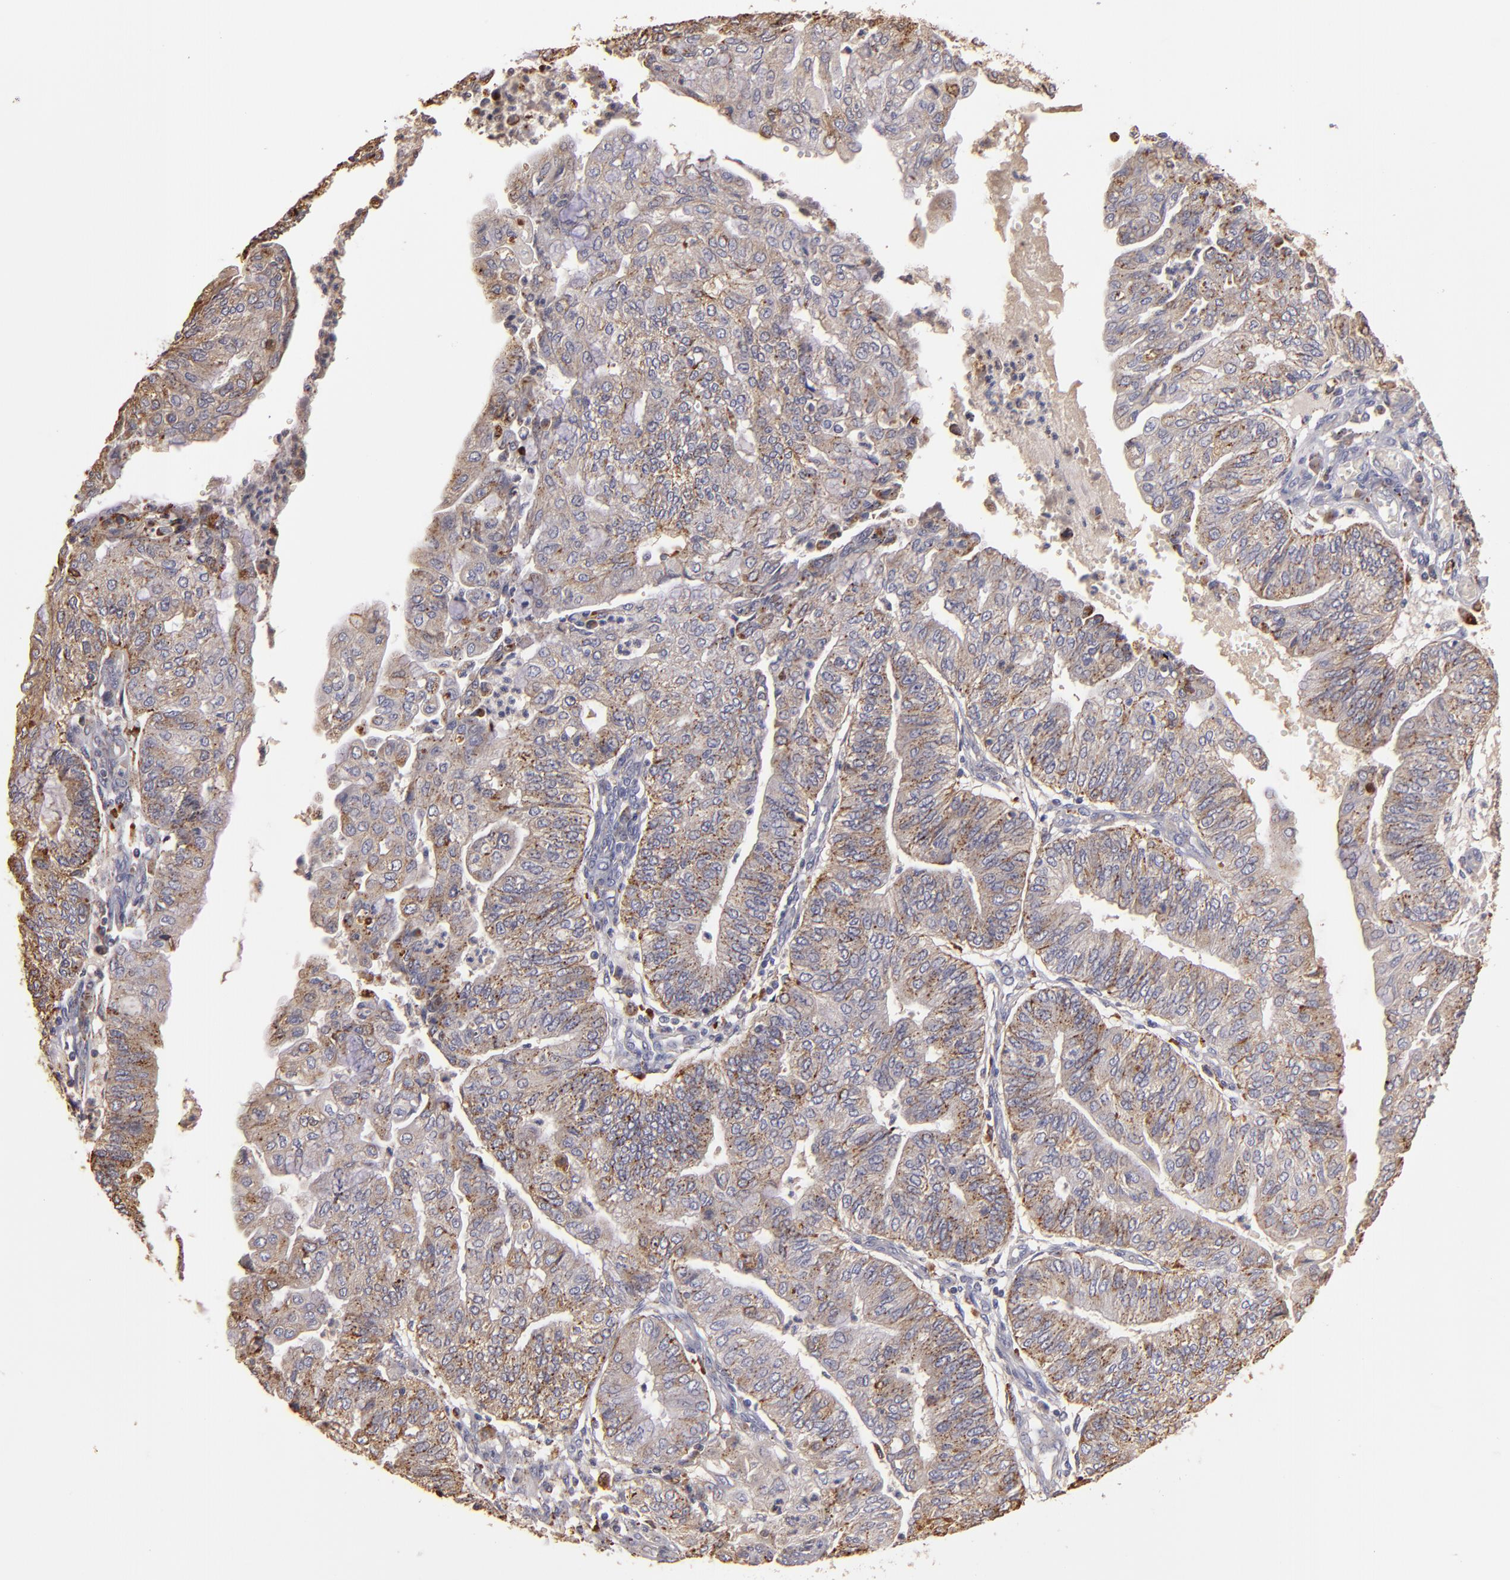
{"staining": {"intensity": "moderate", "quantity": ">75%", "location": "cytoplasmic/membranous"}, "tissue": "endometrial cancer", "cell_type": "Tumor cells", "image_type": "cancer", "snomed": [{"axis": "morphology", "description": "Adenocarcinoma, NOS"}, {"axis": "topography", "description": "Endometrium"}], "caption": "Immunohistochemical staining of human endometrial cancer displays moderate cytoplasmic/membranous protein positivity in about >75% of tumor cells.", "gene": "TRAF1", "patient": {"sex": "female", "age": 59}}